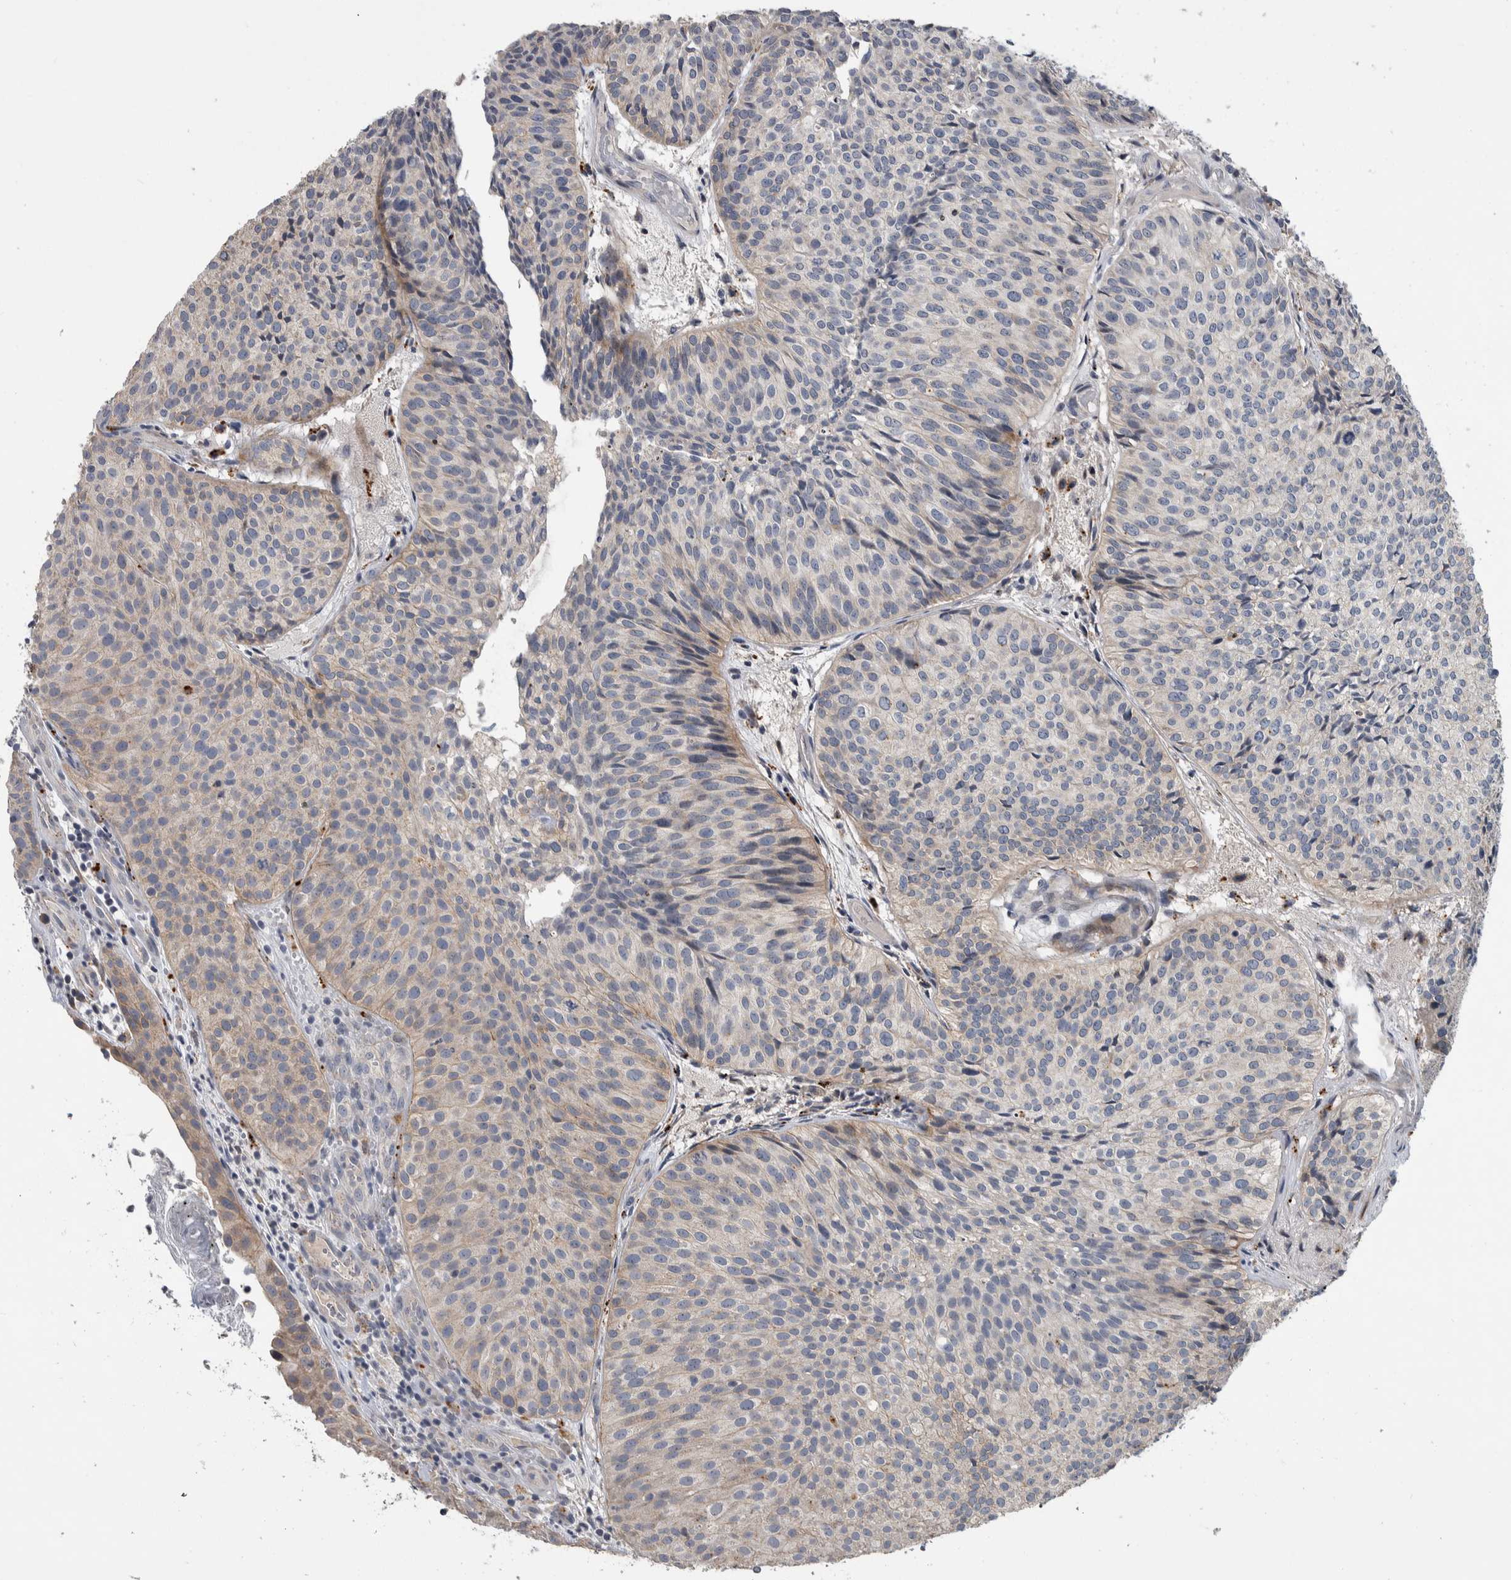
{"staining": {"intensity": "weak", "quantity": "<25%", "location": "cytoplasmic/membranous"}, "tissue": "urothelial cancer", "cell_type": "Tumor cells", "image_type": "cancer", "snomed": [{"axis": "morphology", "description": "Urothelial carcinoma, Low grade"}, {"axis": "topography", "description": "Urinary bladder"}], "caption": "A photomicrograph of urothelial carcinoma (low-grade) stained for a protein exhibits no brown staining in tumor cells. Brightfield microscopy of immunohistochemistry stained with DAB (brown) and hematoxylin (blue), captured at high magnification.", "gene": "FAM83G", "patient": {"sex": "male", "age": 86}}